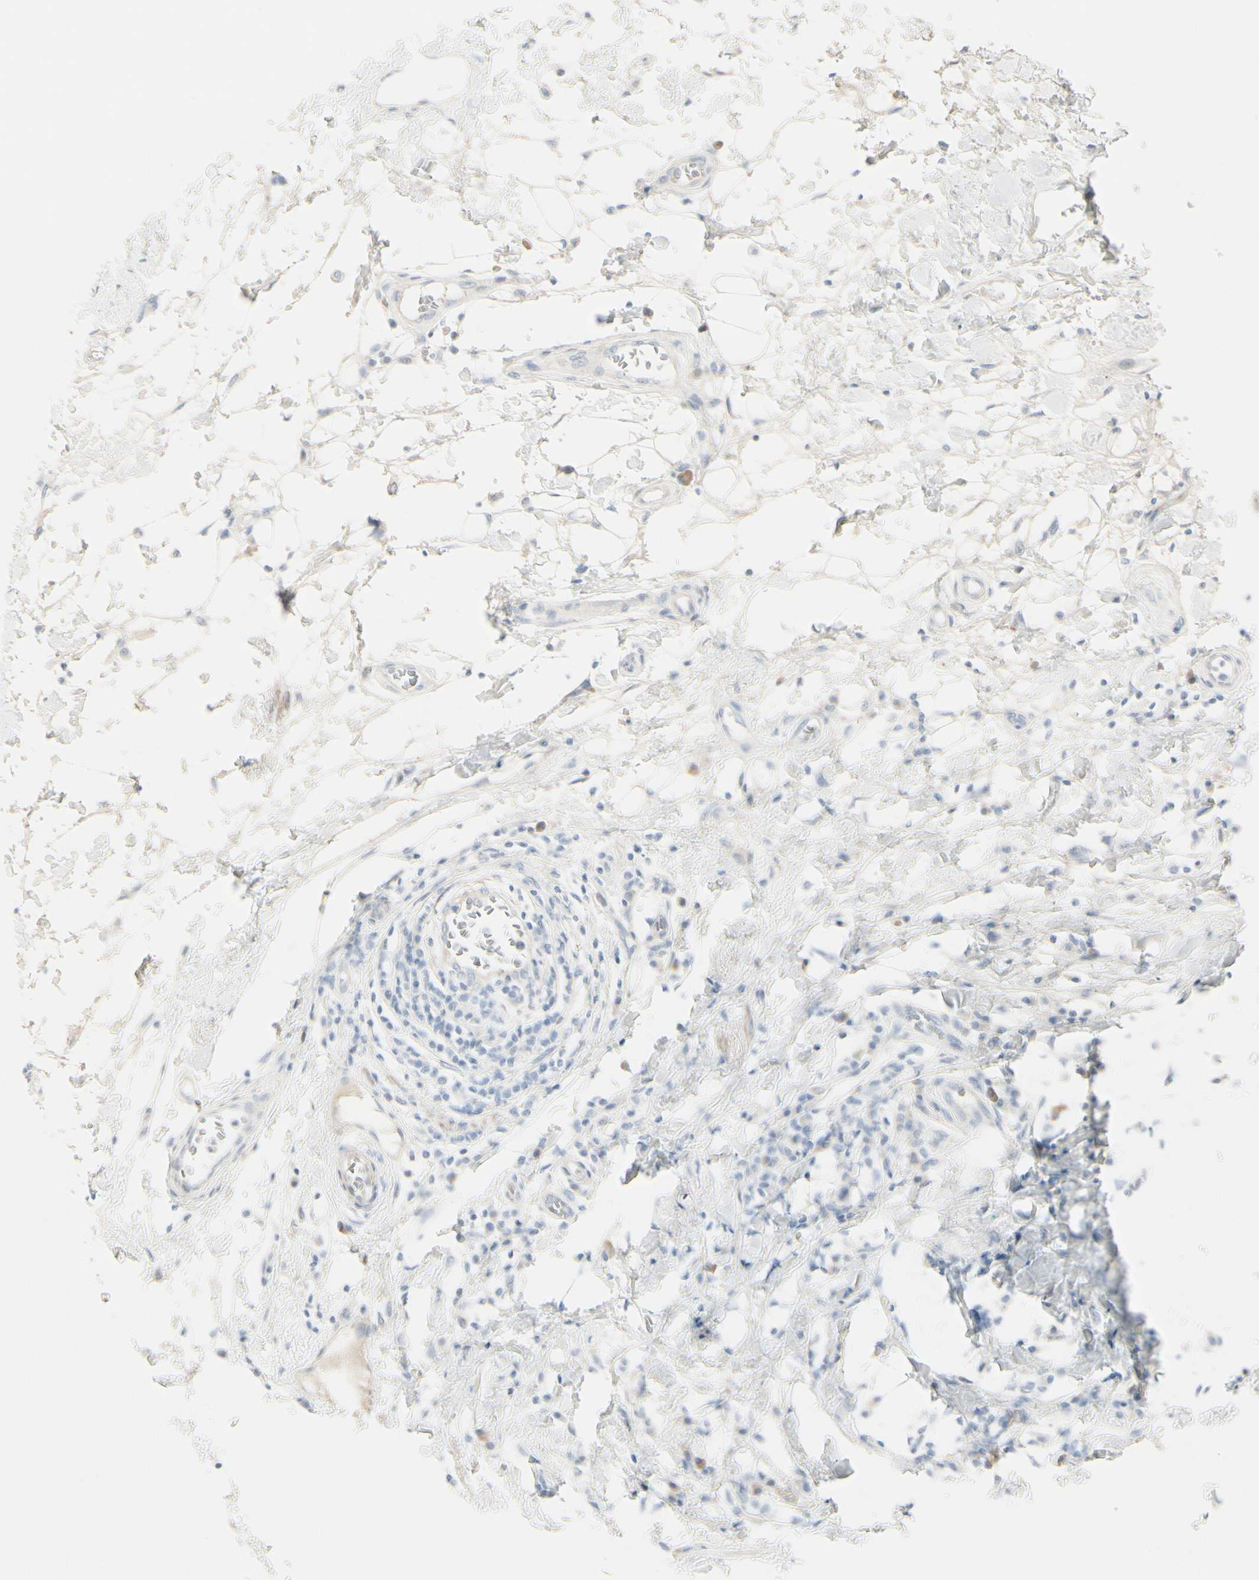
{"staining": {"intensity": "negative", "quantity": "none", "location": "none"}, "tissue": "breast cancer", "cell_type": "Tumor cells", "image_type": "cancer", "snomed": [{"axis": "morphology", "description": "Duct carcinoma"}, {"axis": "topography", "description": "Breast"}], "caption": "DAB (3,3'-diaminobenzidine) immunohistochemical staining of human invasive ductal carcinoma (breast) shows no significant expression in tumor cells.", "gene": "CDHR5", "patient": {"sex": "female", "age": 27}}